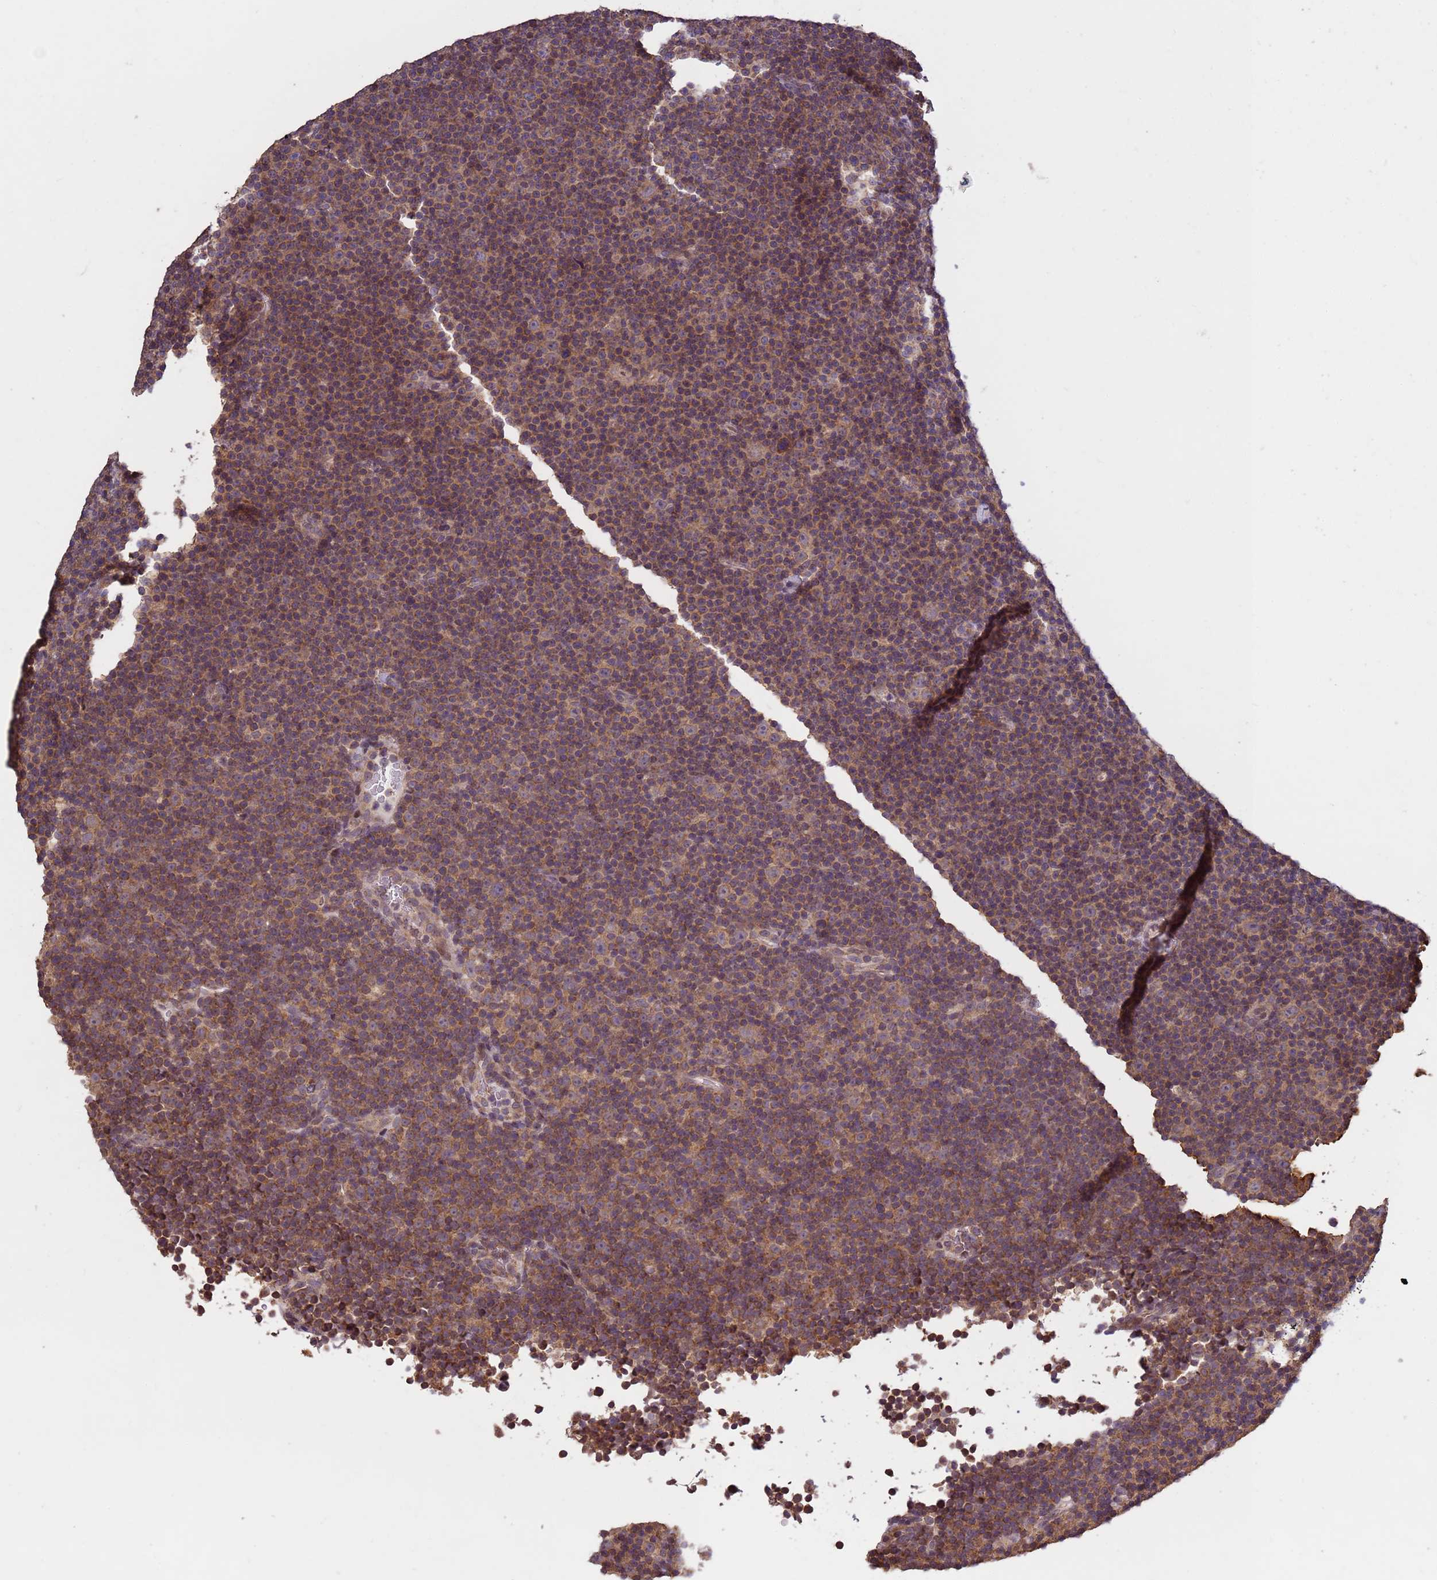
{"staining": {"intensity": "moderate", "quantity": ">75%", "location": "cytoplasmic/membranous"}, "tissue": "lymphoma", "cell_type": "Tumor cells", "image_type": "cancer", "snomed": [{"axis": "morphology", "description": "Malignant lymphoma, non-Hodgkin's type, Low grade"}, {"axis": "topography", "description": "Lymph node"}], "caption": "Brown immunohistochemical staining in human lymphoma displays moderate cytoplasmic/membranous positivity in about >75% of tumor cells.", "gene": "P2RX7", "patient": {"sex": "female", "age": 67}}